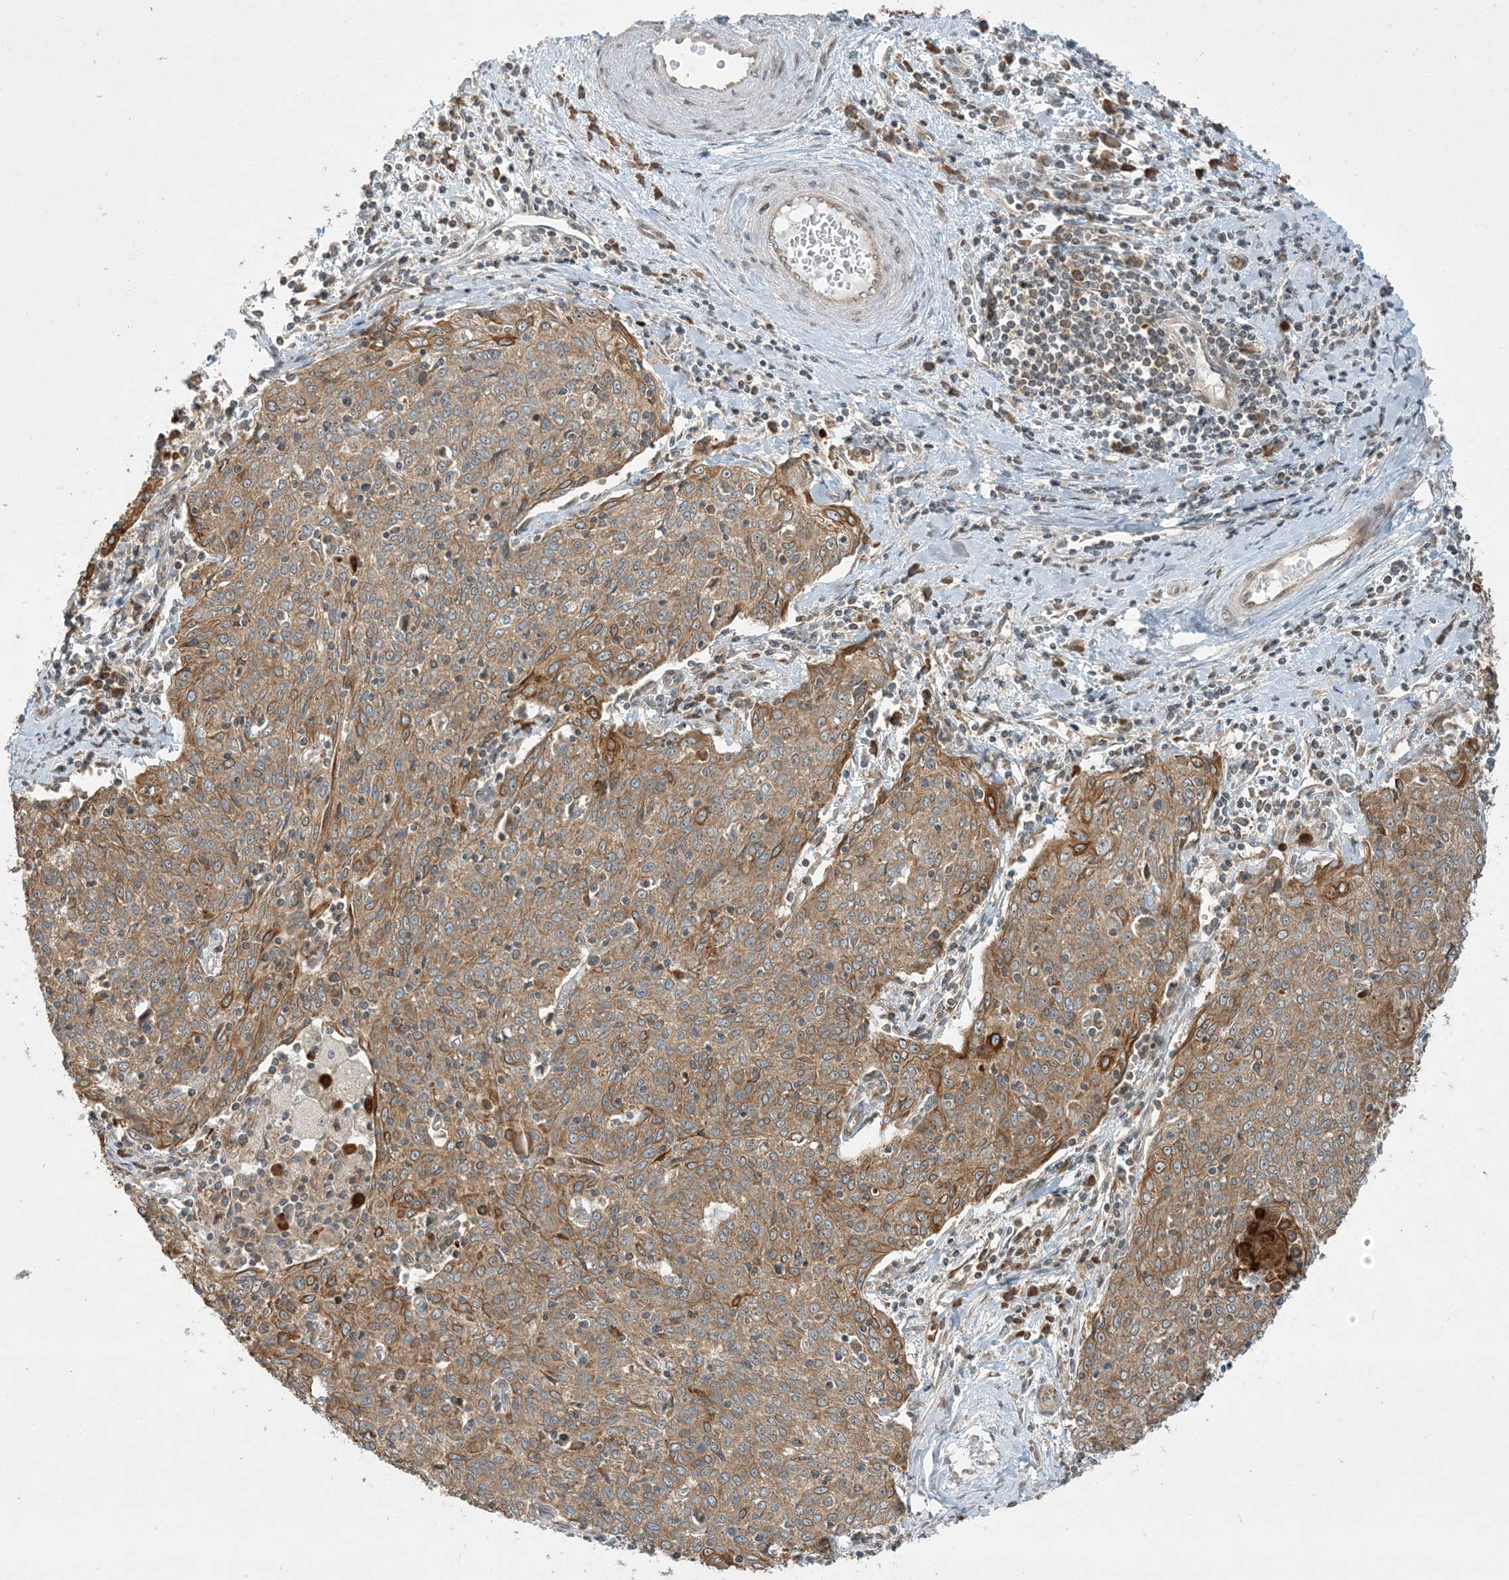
{"staining": {"intensity": "moderate", "quantity": ">75%", "location": "cytoplasmic/membranous"}, "tissue": "cervical cancer", "cell_type": "Tumor cells", "image_type": "cancer", "snomed": [{"axis": "morphology", "description": "Squamous cell carcinoma, NOS"}, {"axis": "topography", "description": "Cervix"}], "caption": "DAB (3,3'-diaminobenzidine) immunohistochemical staining of cervical cancer reveals moderate cytoplasmic/membranous protein positivity in approximately >75% of tumor cells. The staining was performed using DAB, with brown indicating positive protein expression. Nuclei are stained blue with hematoxylin.", "gene": "COMMD8", "patient": {"sex": "female", "age": 48}}